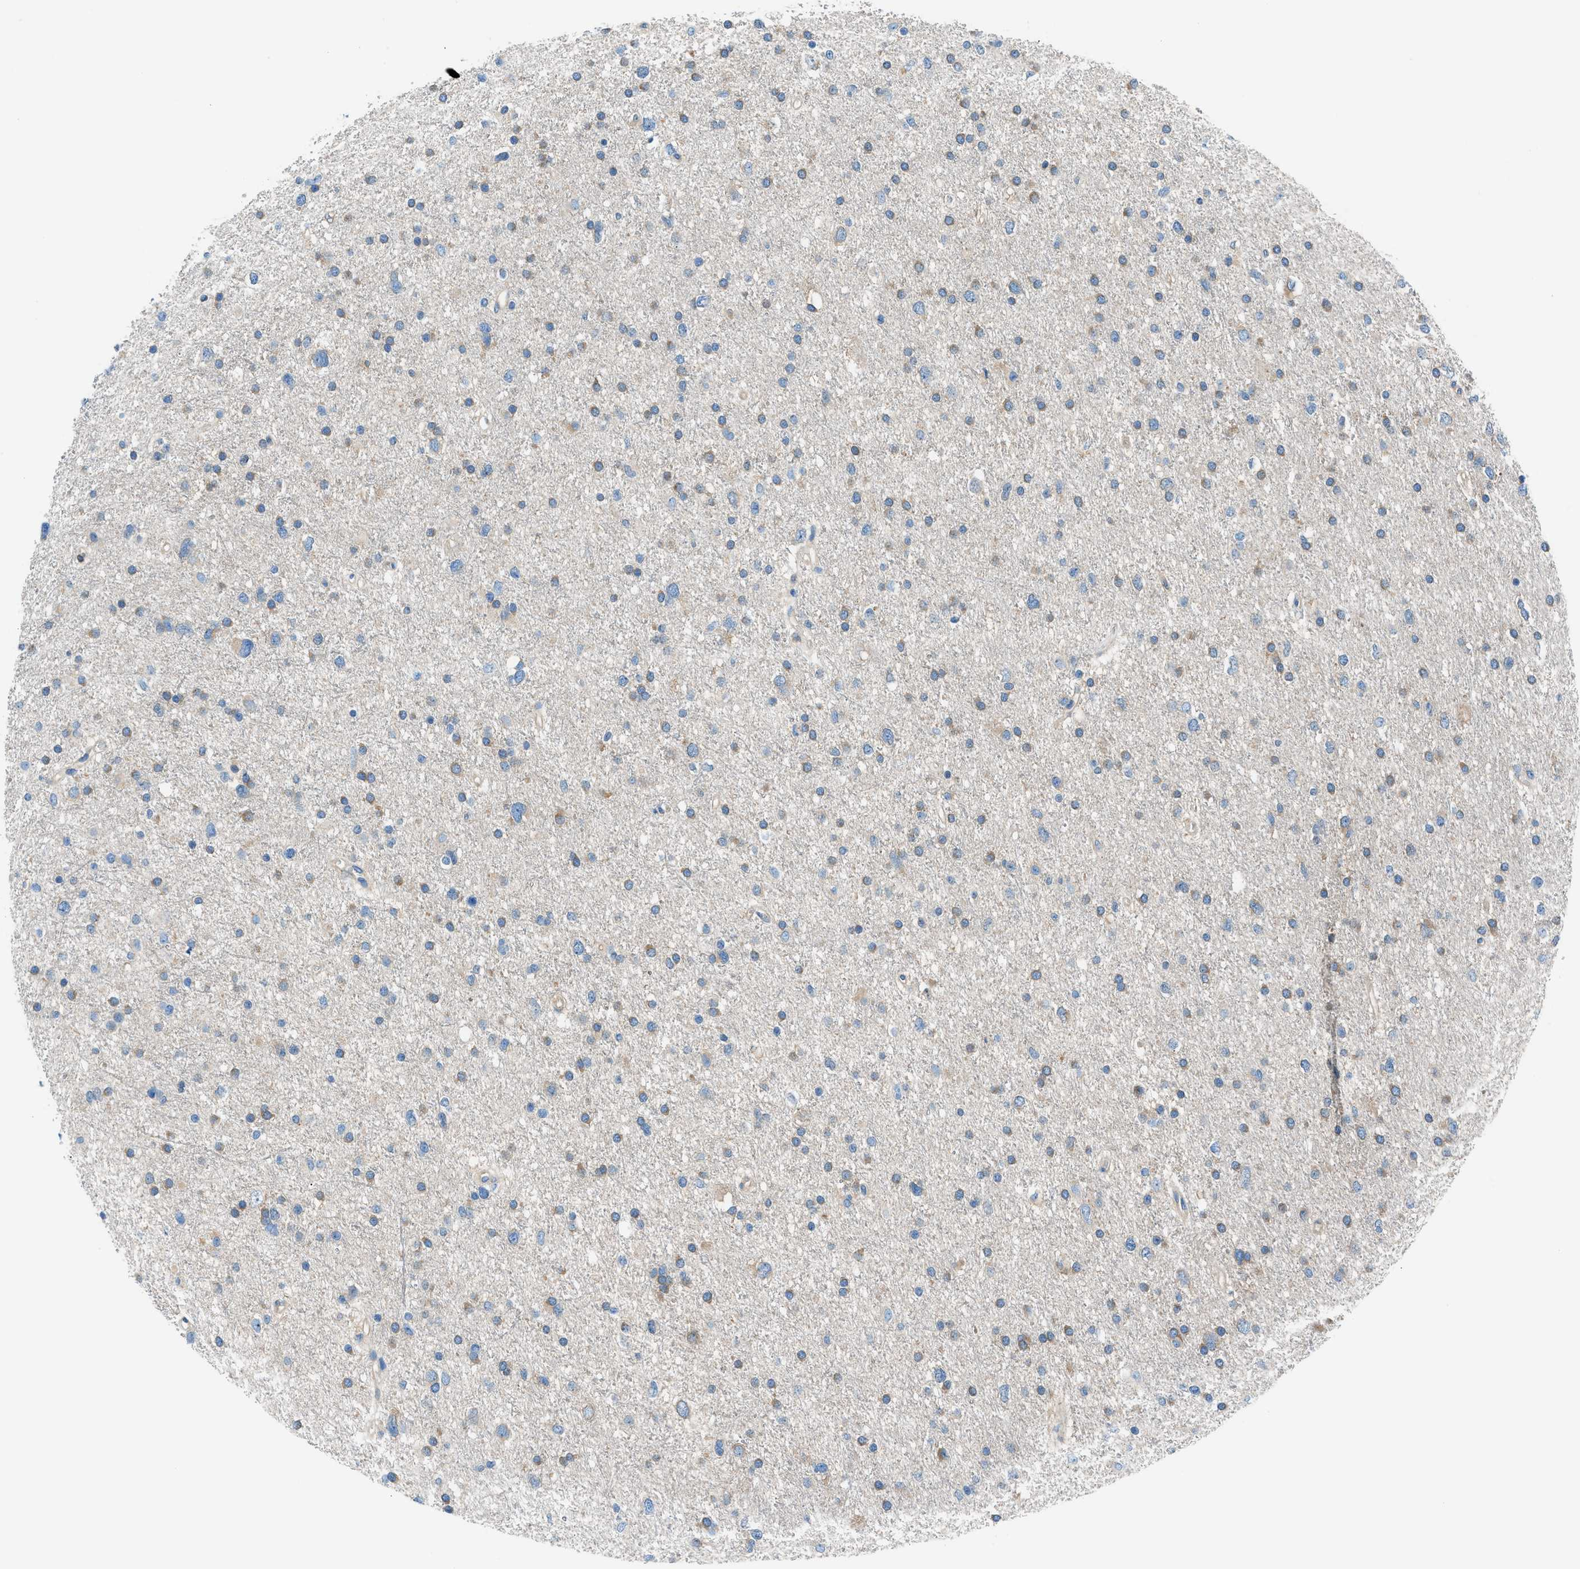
{"staining": {"intensity": "weak", "quantity": "25%-75%", "location": "cytoplasmic/membranous"}, "tissue": "glioma", "cell_type": "Tumor cells", "image_type": "cancer", "snomed": [{"axis": "morphology", "description": "Glioma, malignant, Low grade"}, {"axis": "topography", "description": "Brain"}], "caption": "Human malignant glioma (low-grade) stained with a protein marker shows weak staining in tumor cells.", "gene": "SARS1", "patient": {"sex": "female", "age": 37}}